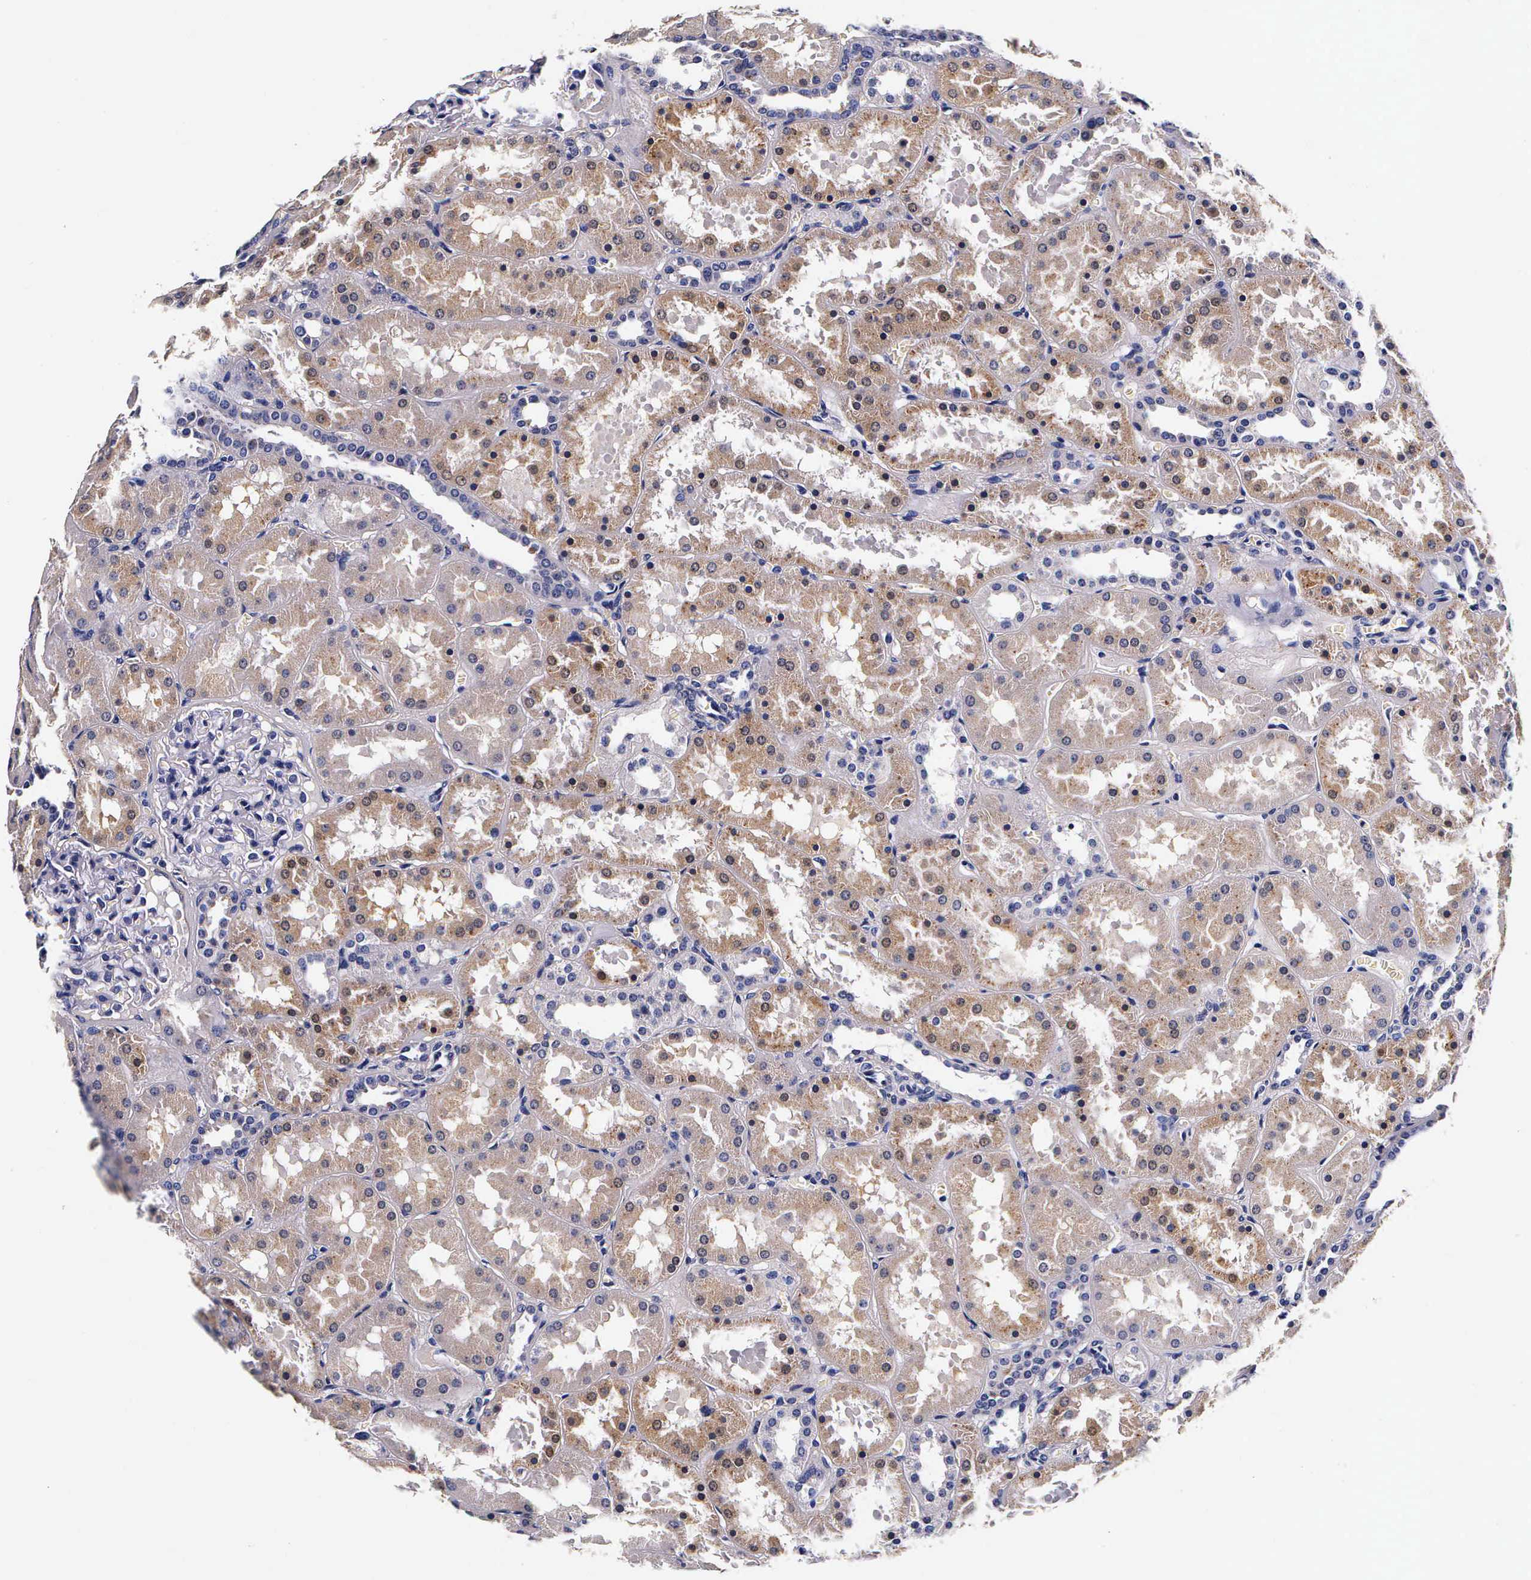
{"staining": {"intensity": "negative", "quantity": "none", "location": "none"}, "tissue": "kidney", "cell_type": "Cells in glomeruli", "image_type": "normal", "snomed": [{"axis": "morphology", "description": "Normal tissue, NOS"}, {"axis": "topography", "description": "Kidney"}], "caption": "Immunohistochemistry (IHC) micrograph of benign kidney: human kidney stained with DAB (3,3'-diaminobenzidine) reveals no significant protein staining in cells in glomeruli. (Stains: DAB (3,3'-diaminobenzidine) immunohistochemistry with hematoxylin counter stain, Microscopy: brightfield microscopy at high magnification).", "gene": "CTSB", "patient": {"sex": "female", "age": 52}}